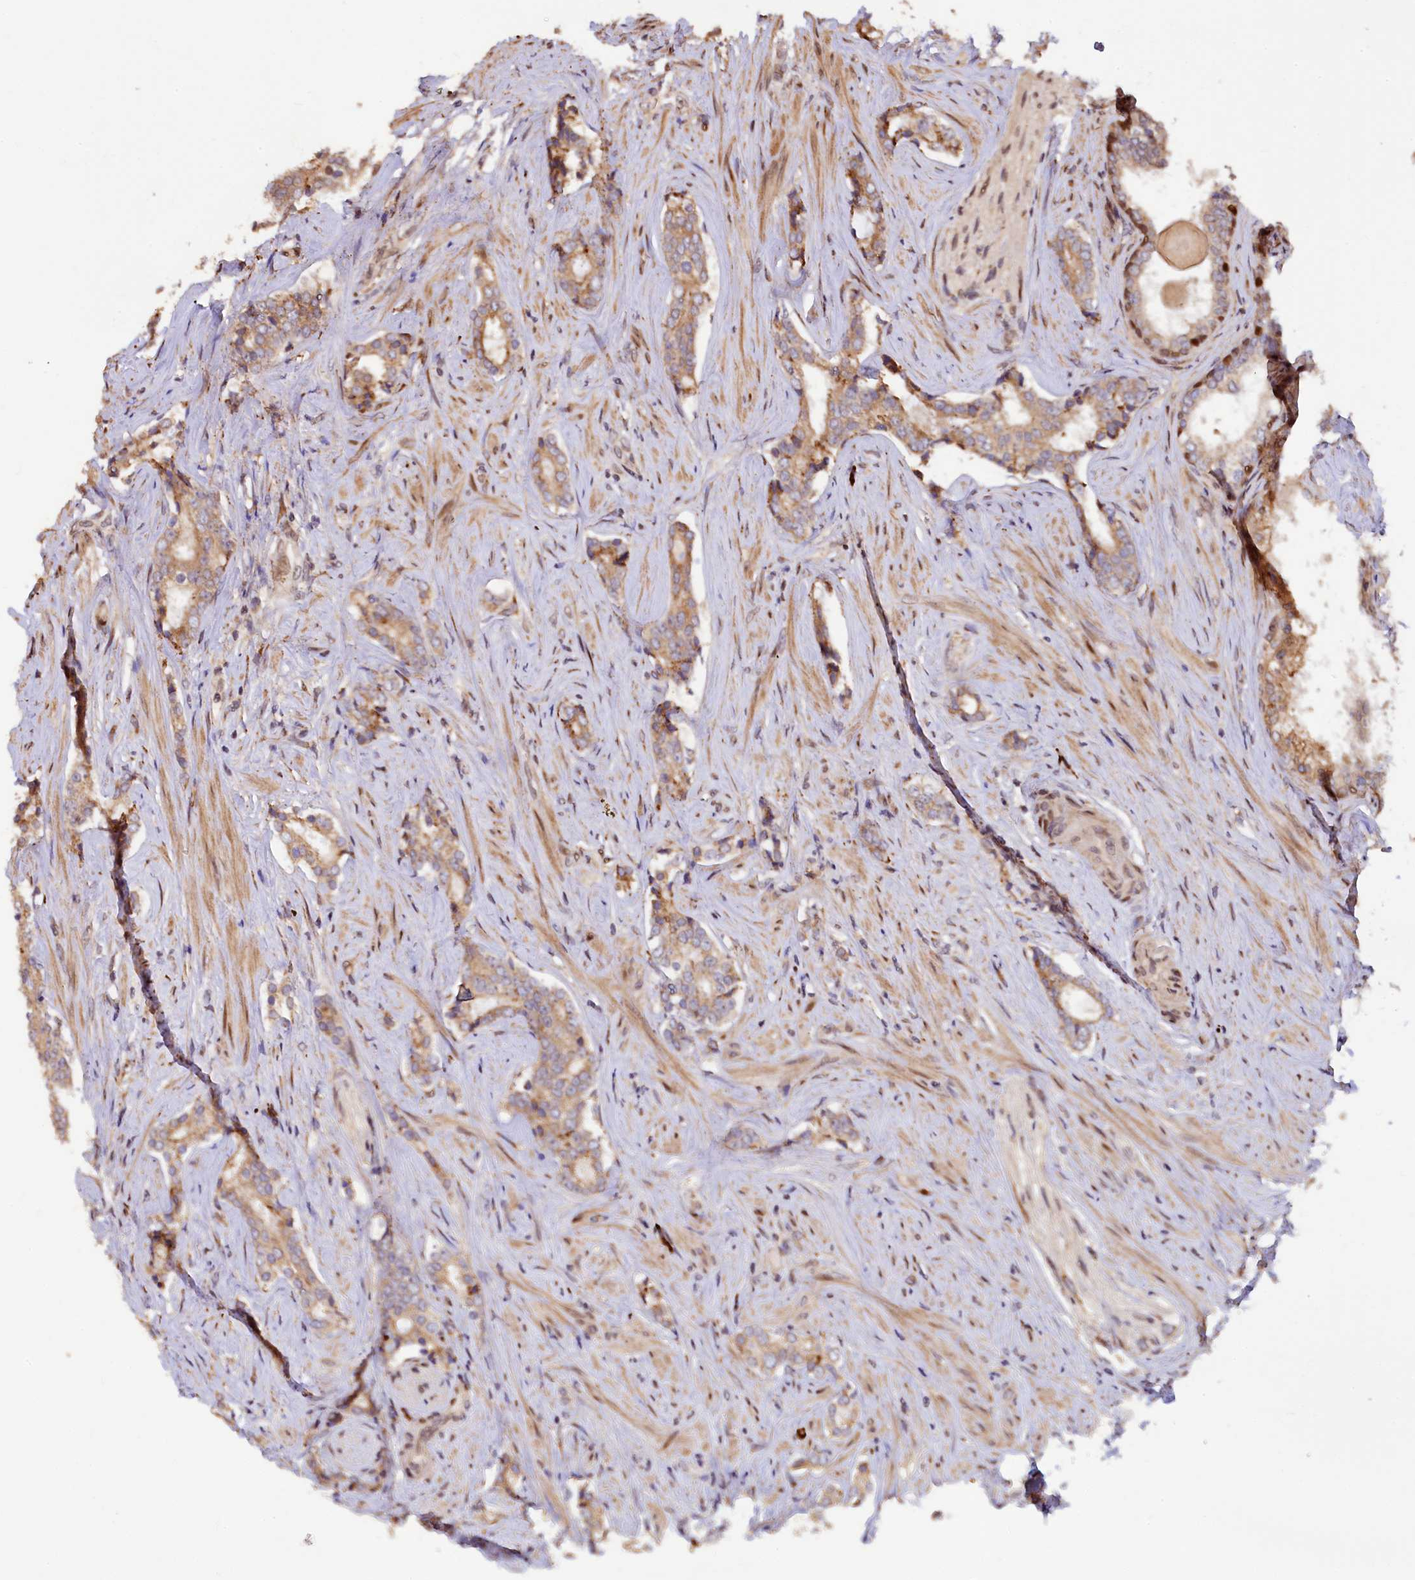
{"staining": {"intensity": "moderate", "quantity": ">75%", "location": "cytoplasmic/membranous"}, "tissue": "prostate cancer", "cell_type": "Tumor cells", "image_type": "cancer", "snomed": [{"axis": "morphology", "description": "Adenocarcinoma, High grade"}, {"axis": "topography", "description": "Prostate"}], "caption": "Tumor cells reveal medium levels of moderate cytoplasmic/membranous positivity in approximately >75% of cells in prostate high-grade adenocarcinoma.", "gene": "C5orf15", "patient": {"sex": "male", "age": 63}}